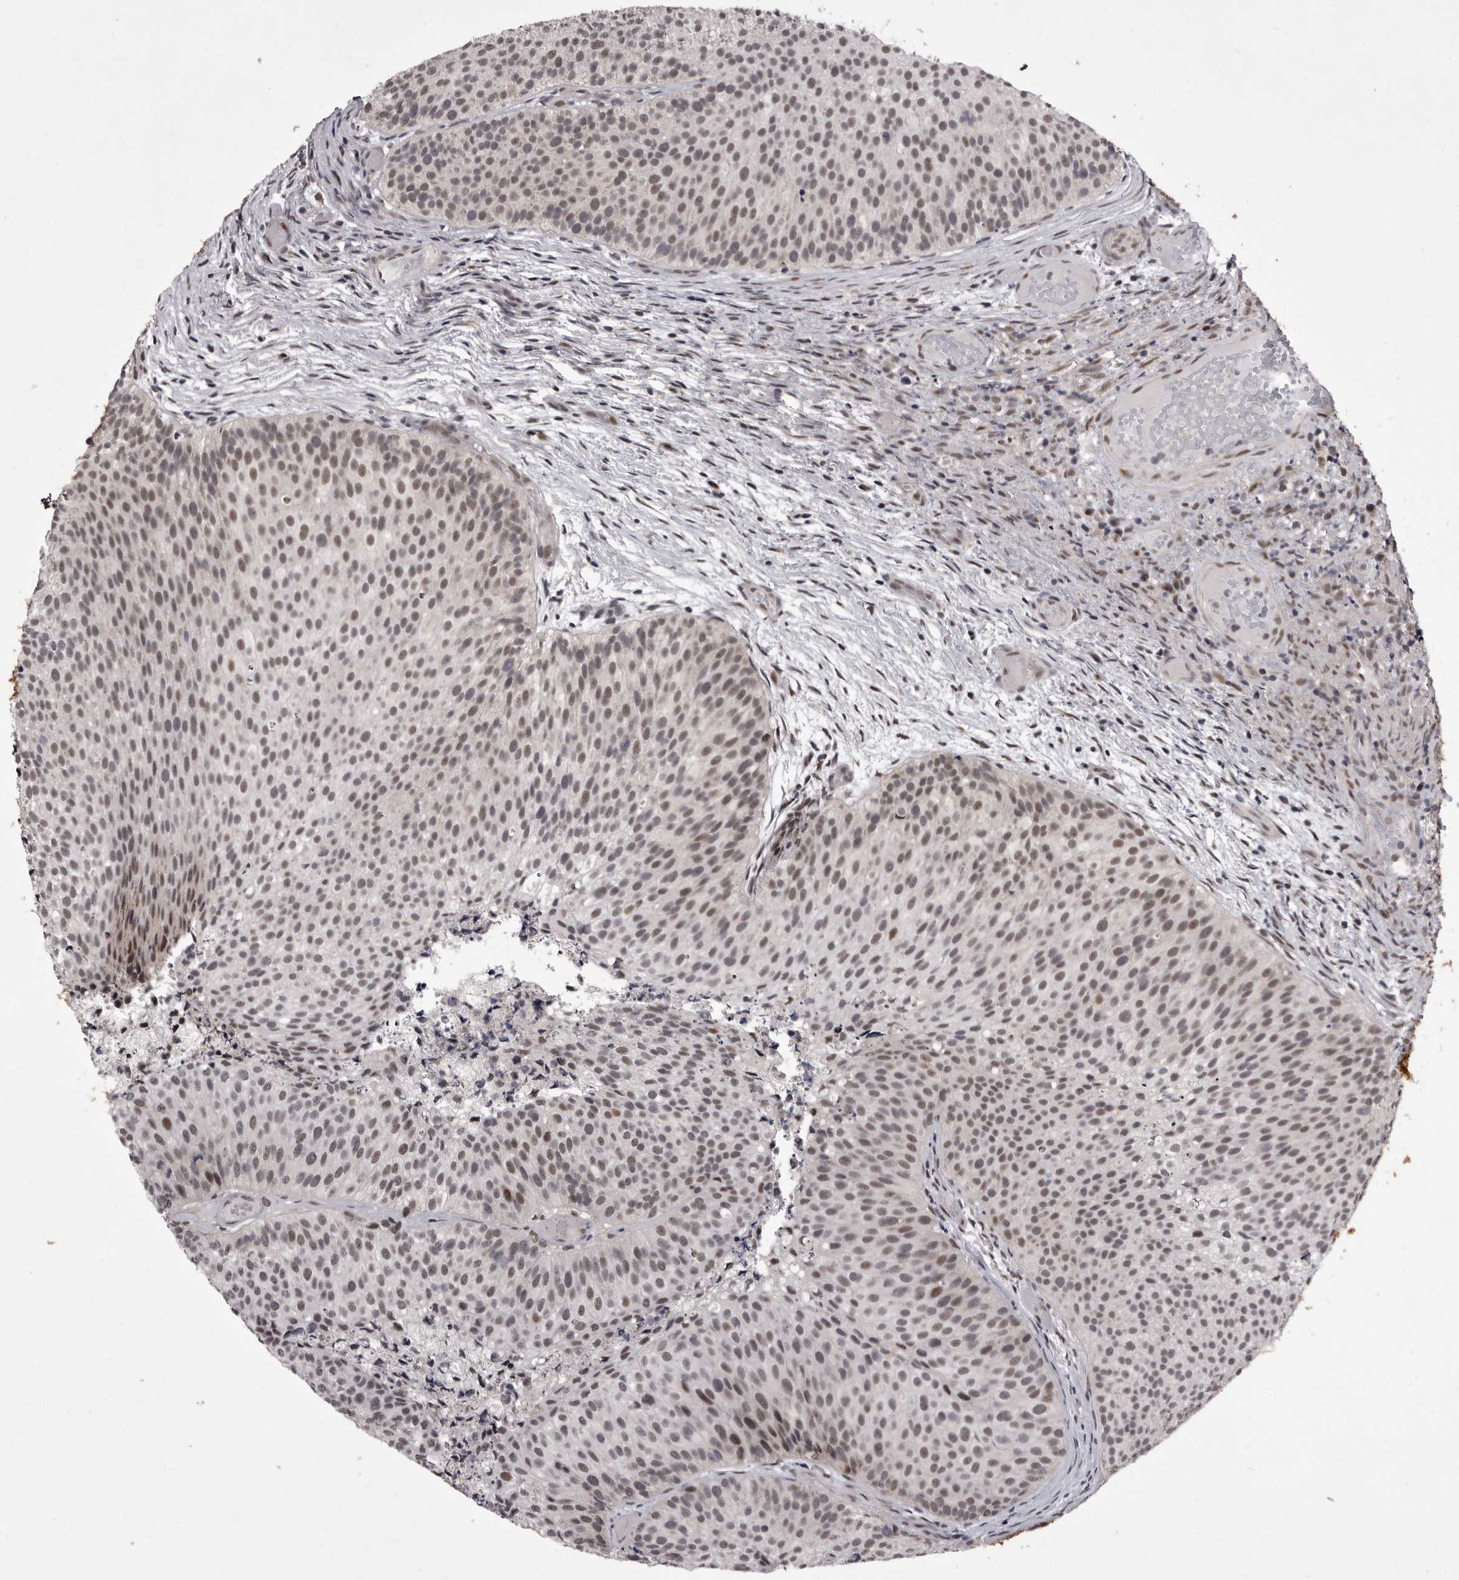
{"staining": {"intensity": "weak", "quantity": "25%-75%", "location": "nuclear"}, "tissue": "urothelial cancer", "cell_type": "Tumor cells", "image_type": "cancer", "snomed": [{"axis": "morphology", "description": "Urothelial carcinoma, Low grade"}, {"axis": "topography", "description": "Urinary bladder"}], "caption": "Immunohistochemical staining of human low-grade urothelial carcinoma shows weak nuclear protein staining in about 25%-75% of tumor cells.", "gene": "PRPF3", "patient": {"sex": "male", "age": 86}}